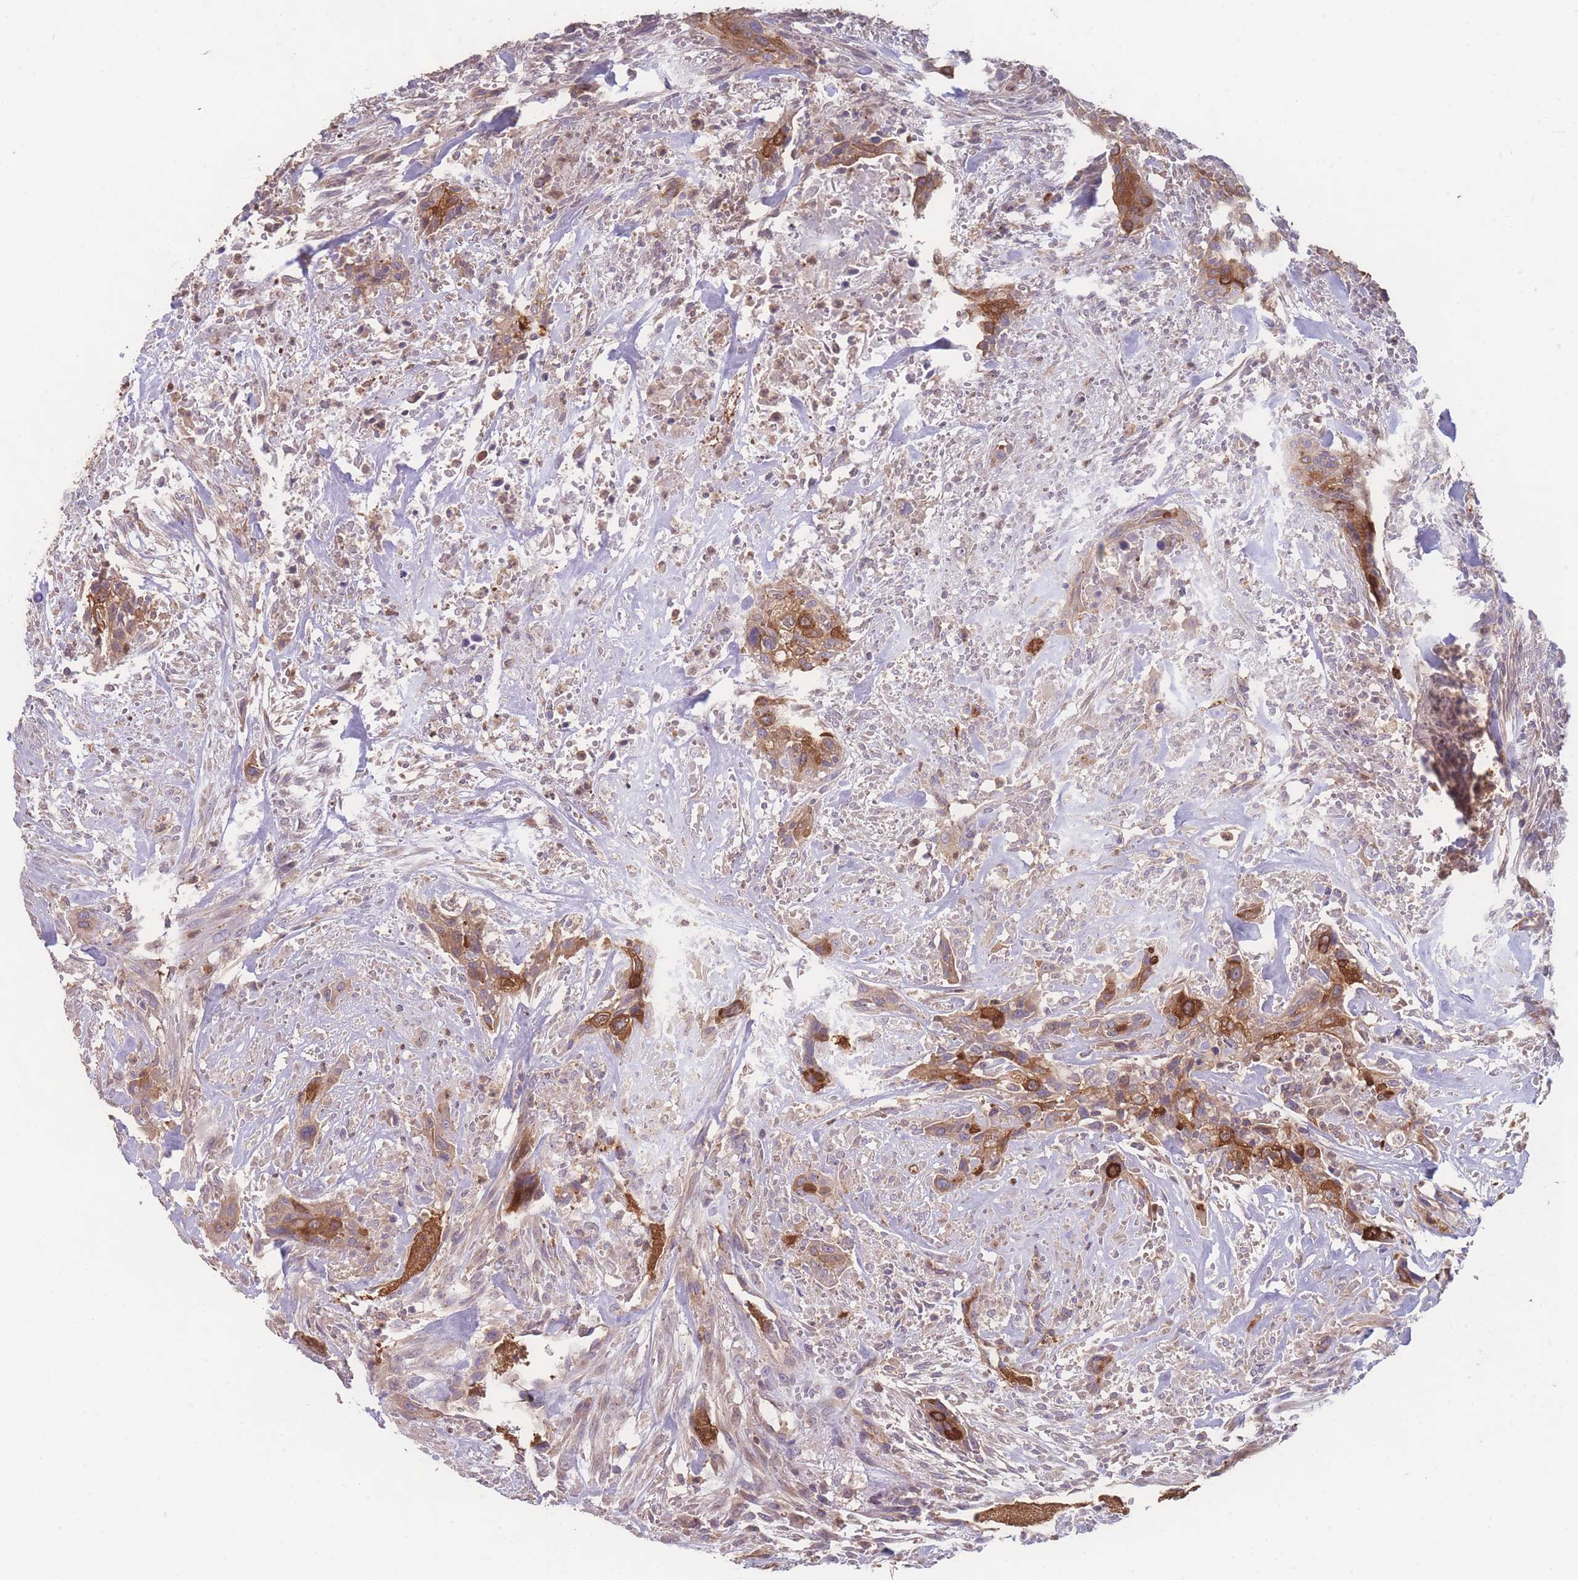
{"staining": {"intensity": "strong", "quantity": ">75%", "location": "cytoplasmic/membranous"}, "tissue": "urothelial cancer", "cell_type": "Tumor cells", "image_type": "cancer", "snomed": [{"axis": "morphology", "description": "Urothelial carcinoma, High grade"}, {"axis": "topography", "description": "Urinary bladder"}], "caption": "Immunohistochemistry (DAB) staining of human urothelial cancer reveals strong cytoplasmic/membranous protein expression in approximately >75% of tumor cells.", "gene": "STEAP3", "patient": {"sex": "male", "age": 35}}